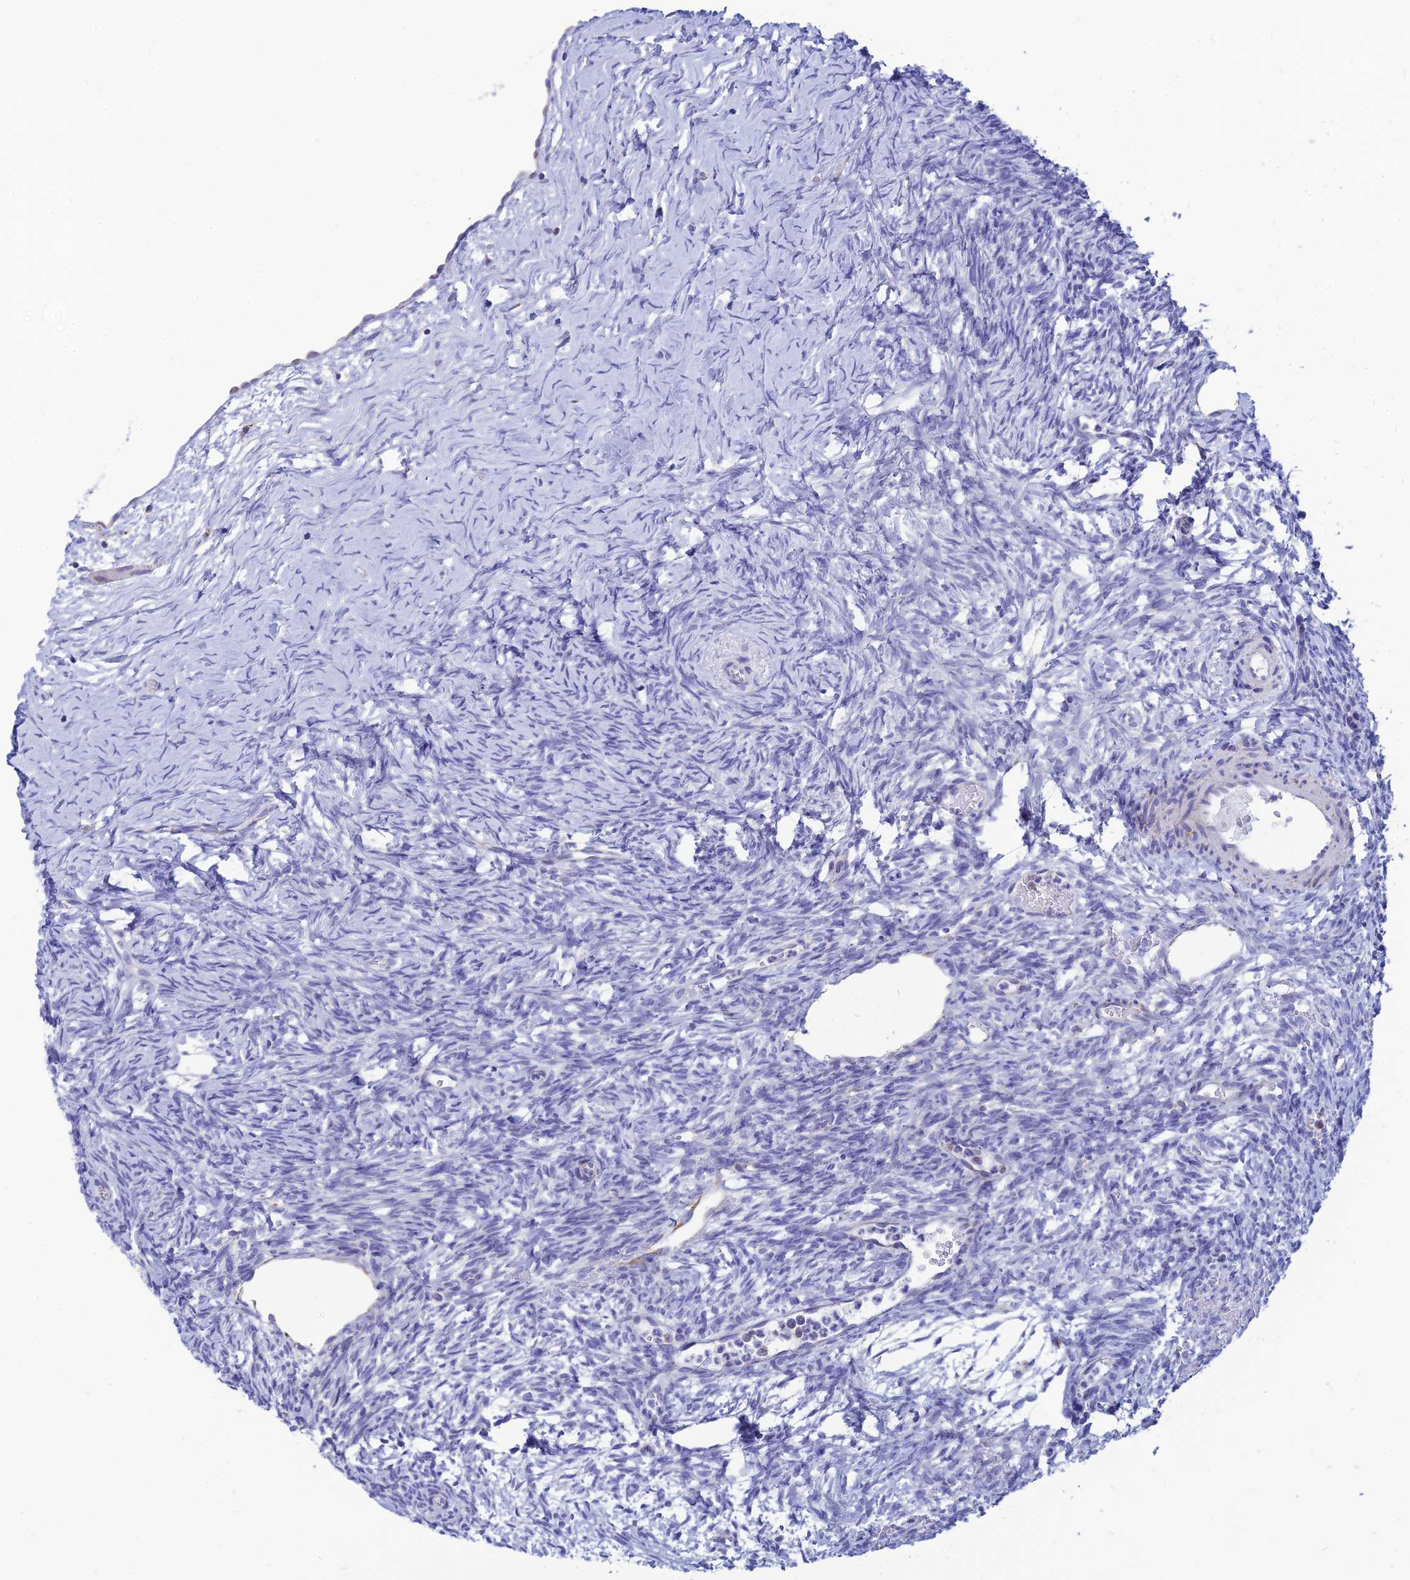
{"staining": {"intensity": "negative", "quantity": "none", "location": "none"}, "tissue": "ovary", "cell_type": "Ovarian stroma cells", "image_type": "normal", "snomed": [{"axis": "morphology", "description": "Normal tissue, NOS"}, {"axis": "topography", "description": "Ovary"}], "caption": "An image of ovary stained for a protein displays no brown staining in ovarian stroma cells.", "gene": "PACC1", "patient": {"sex": "female", "age": 39}}